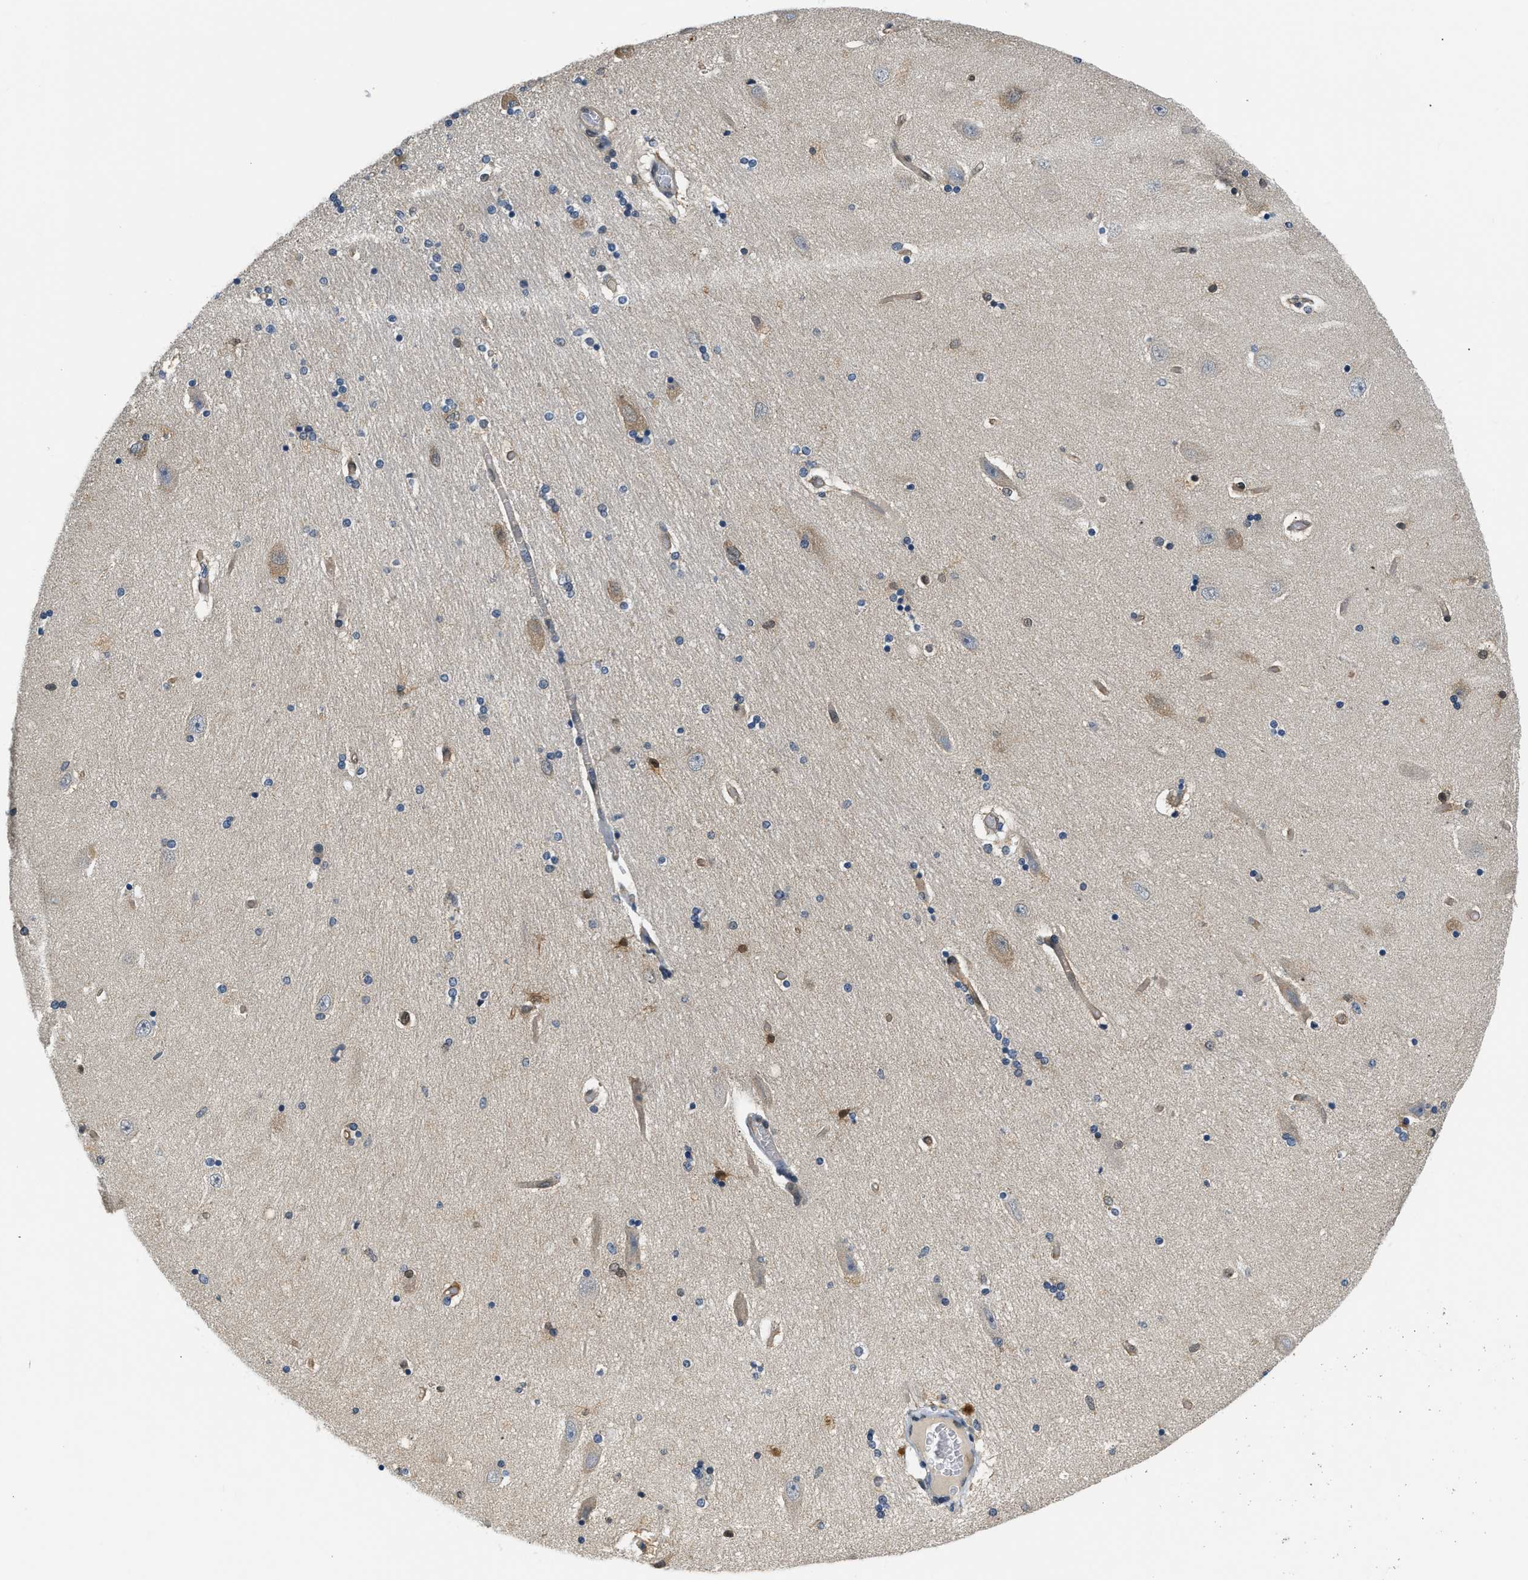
{"staining": {"intensity": "moderate", "quantity": "<25%", "location": "cytoplasmic/membranous"}, "tissue": "hippocampus", "cell_type": "Glial cells", "image_type": "normal", "snomed": [{"axis": "morphology", "description": "Normal tissue, NOS"}, {"axis": "topography", "description": "Hippocampus"}], "caption": "An IHC micrograph of normal tissue is shown. Protein staining in brown highlights moderate cytoplasmic/membranous positivity in hippocampus within glial cells. The staining was performed using DAB to visualize the protein expression in brown, while the nuclei were stained in blue with hematoxylin (Magnification: 20x).", "gene": "EIF4EBP2", "patient": {"sex": "female", "age": 54}}